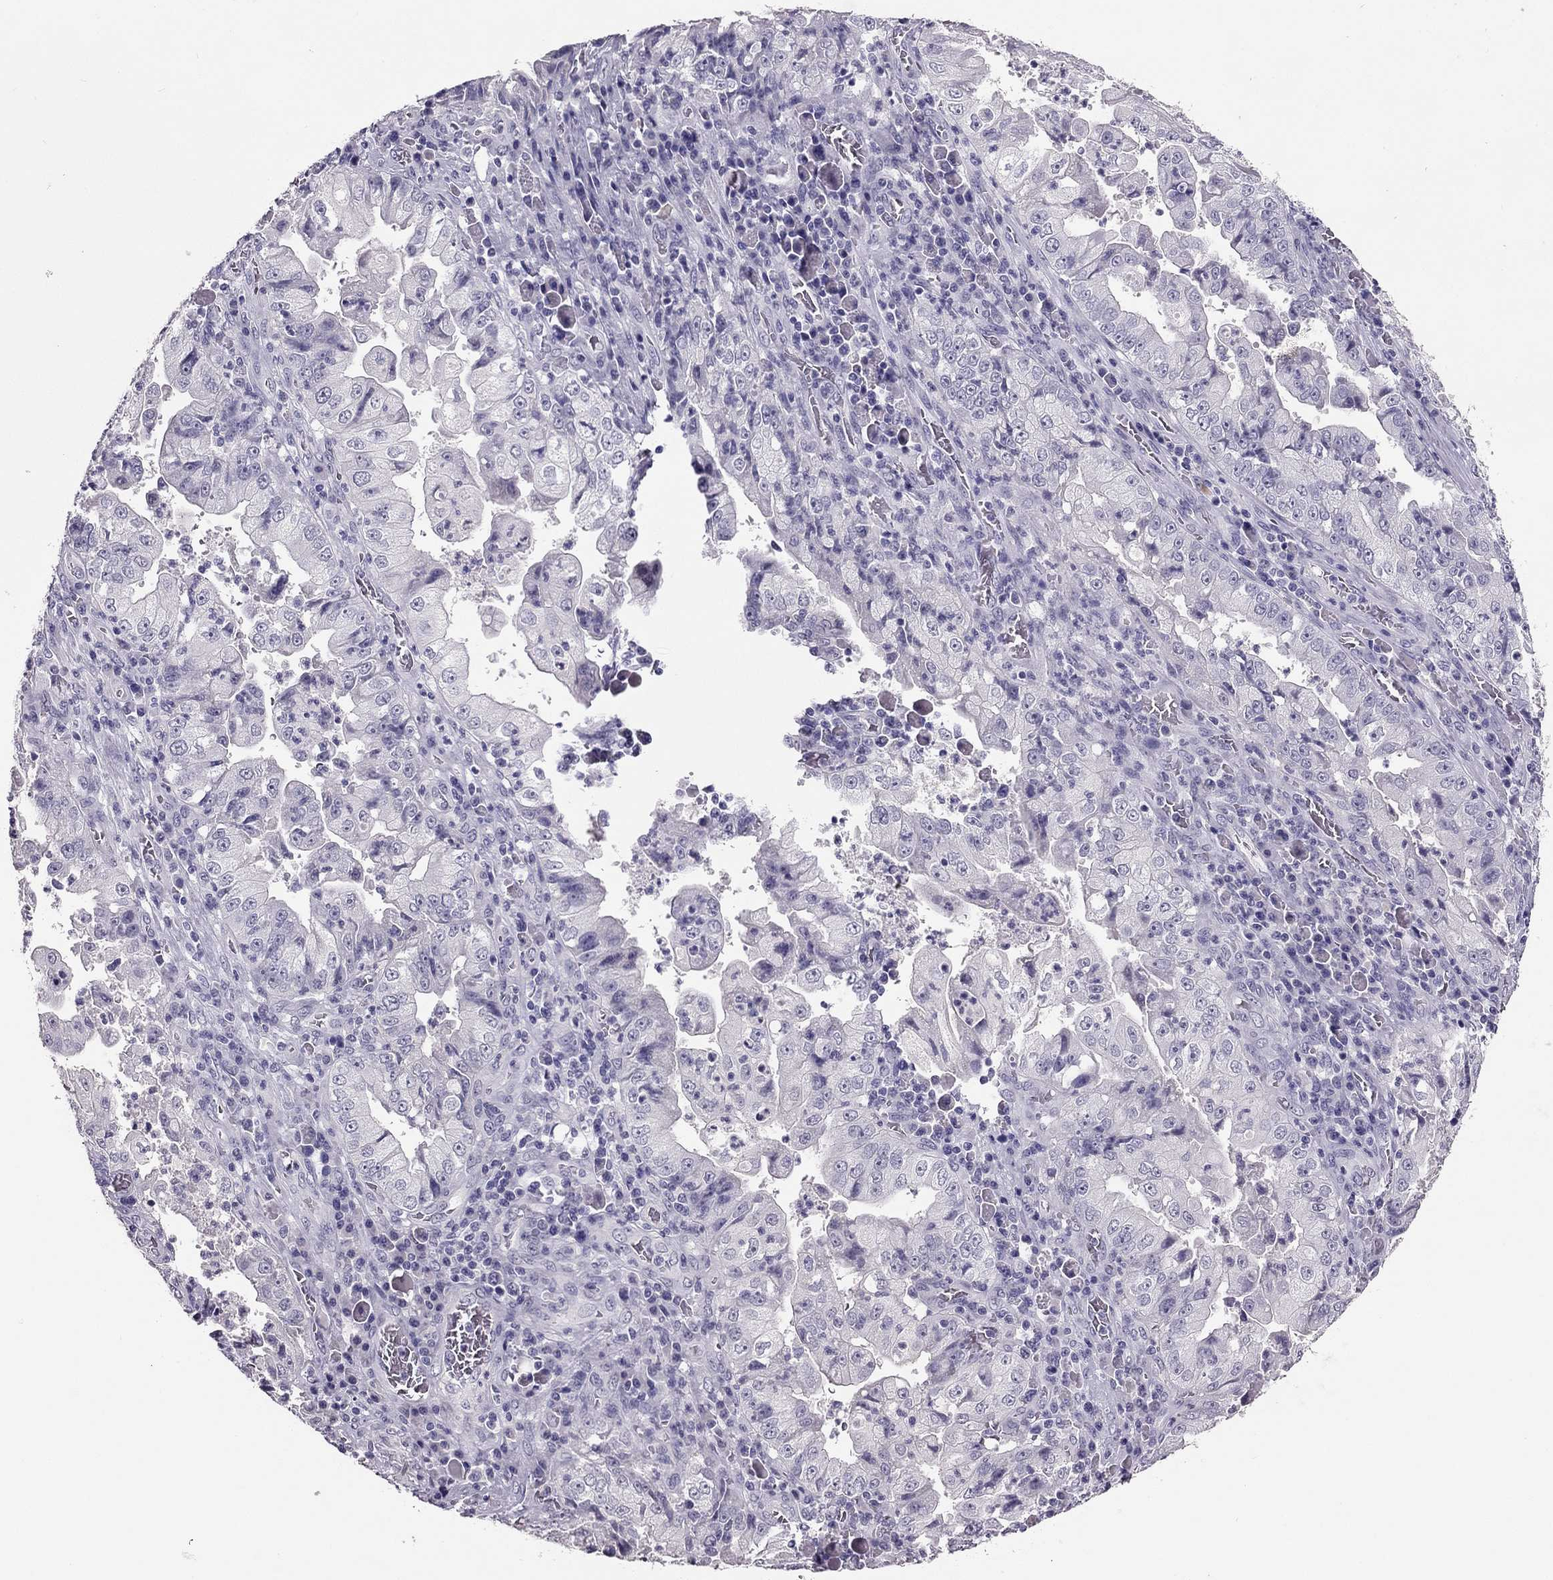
{"staining": {"intensity": "negative", "quantity": "none", "location": "none"}, "tissue": "stomach cancer", "cell_type": "Tumor cells", "image_type": "cancer", "snomed": [{"axis": "morphology", "description": "Adenocarcinoma, NOS"}, {"axis": "topography", "description": "Stomach"}], "caption": "The micrograph reveals no staining of tumor cells in stomach adenocarcinoma.", "gene": "RHO", "patient": {"sex": "male", "age": 76}}